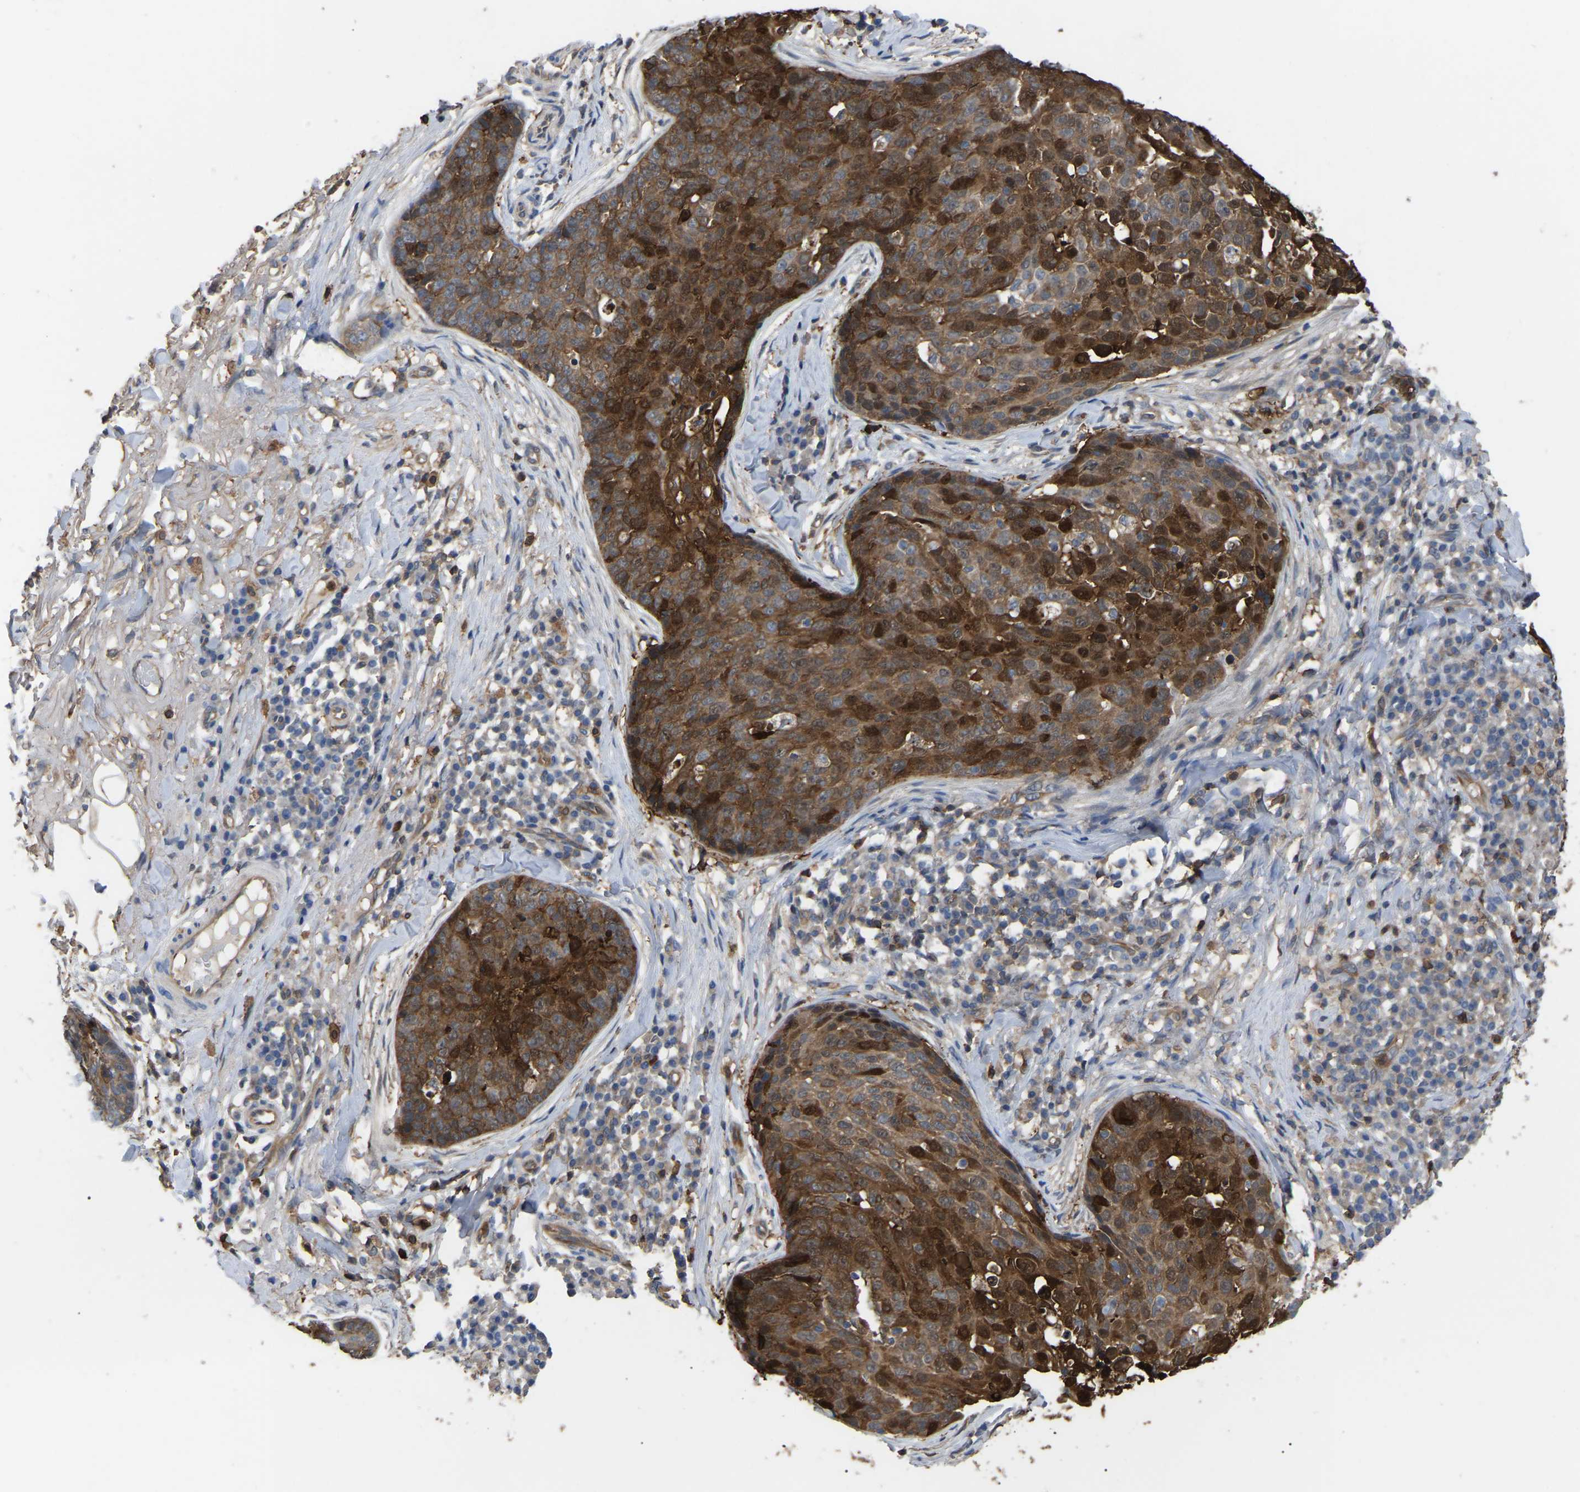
{"staining": {"intensity": "strong", "quantity": ">75%", "location": "cytoplasmic/membranous,nuclear"}, "tissue": "skin cancer", "cell_type": "Tumor cells", "image_type": "cancer", "snomed": [{"axis": "morphology", "description": "Squamous cell carcinoma in situ, NOS"}, {"axis": "morphology", "description": "Squamous cell carcinoma, NOS"}, {"axis": "topography", "description": "Skin"}], "caption": "This is an image of immunohistochemistry staining of skin cancer, which shows strong expression in the cytoplasmic/membranous and nuclear of tumor cells.", "gene": "CIT", "patient": {"sex": "male", "age": 93}}